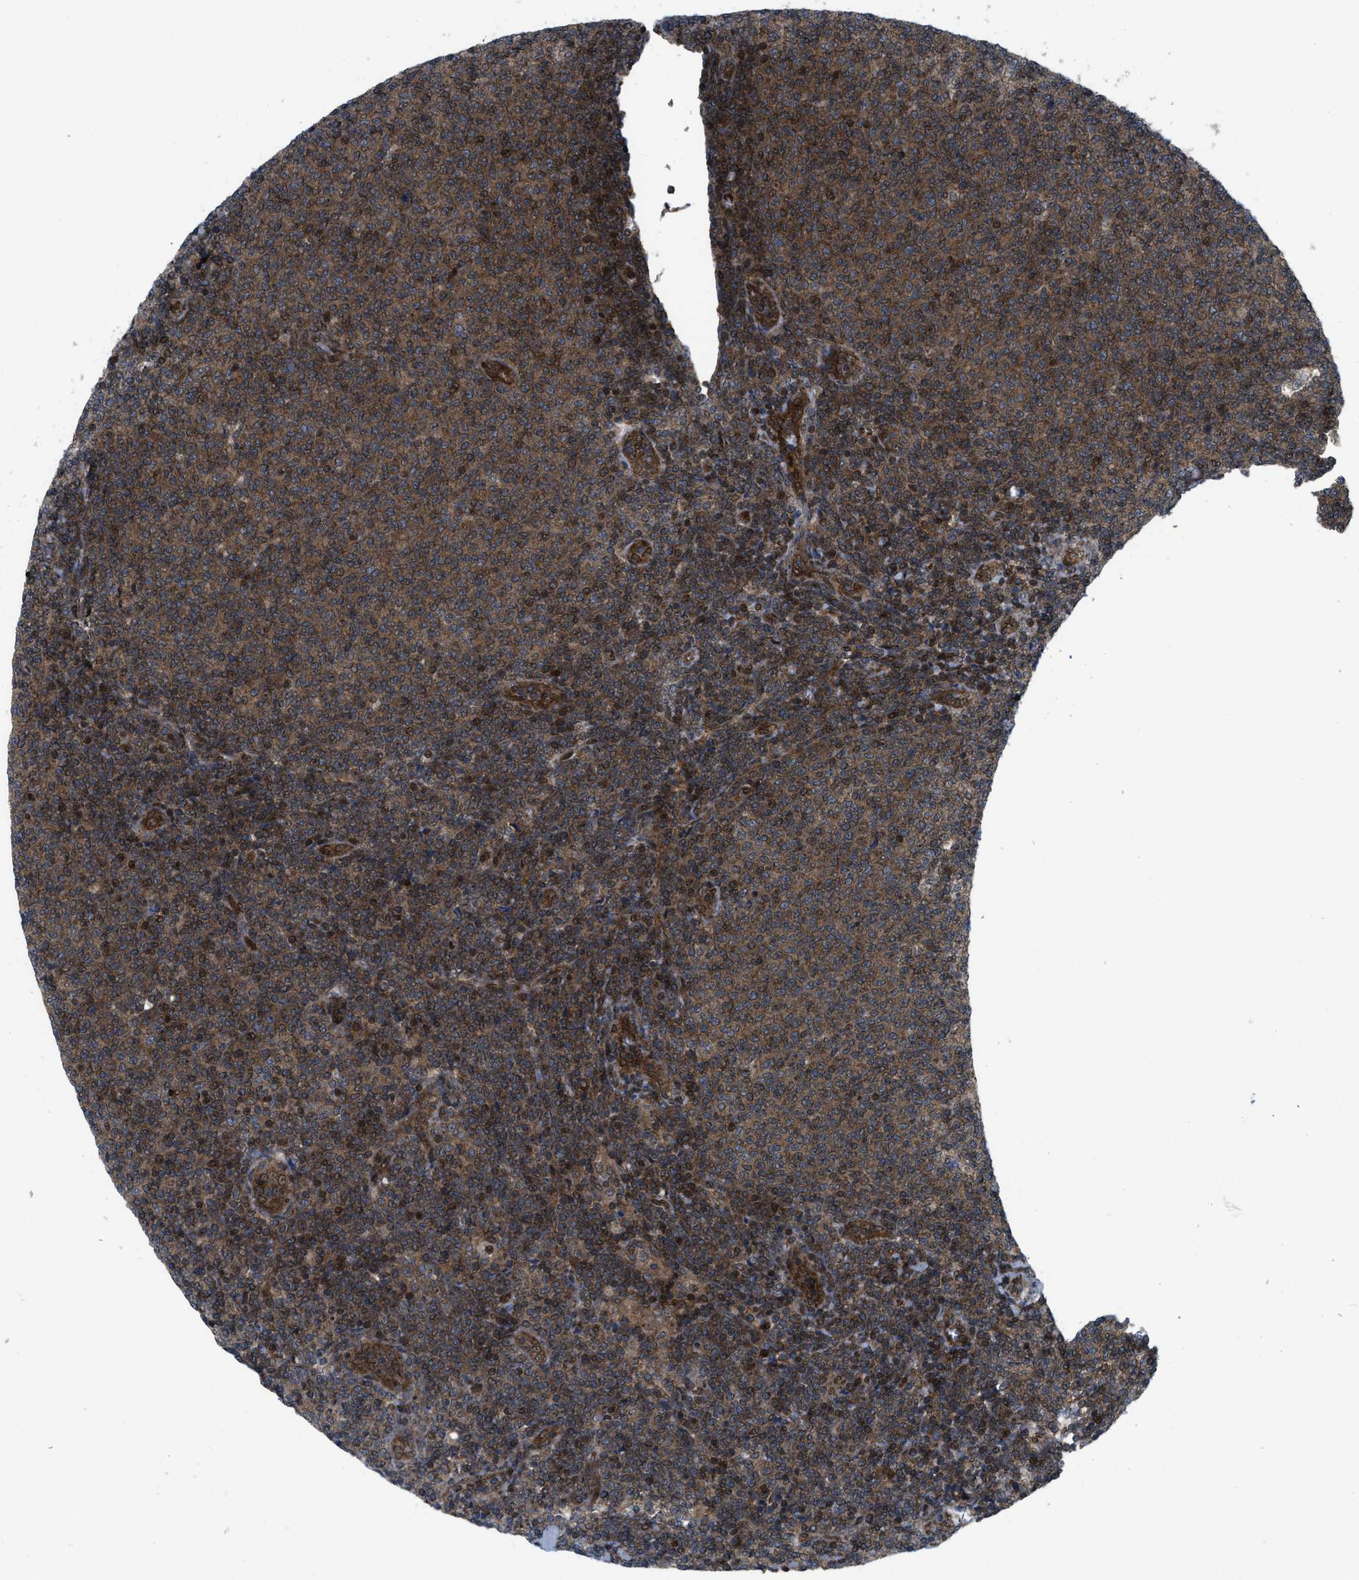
{"staining": {"intensity": "moderate", "quantity": ">75%", "location": "cytoplasmic/membranous,nuclear"}, "tissue": "lymphoma", "cell_type": "Tumor cells", "image_type": "cancer", "snomed": [{"axis": "morphology", "description": "Malignant lymphoma, non-Hodgkin's type, Low grade"}, {"axis": "topography", "description": "Lymph node"}], "caption": "Immunohistochemistry staining of lymphoma, which shows medium levels of moderate cytoplasmic/membranous and nuclear positivity in about >75% of tumor cells indicating moderate cytoplasmic/membranous and nuclear protein staining. The staining was performed using DAB (3,3'-diaminobenzidine) (brown) for protein detection and nuclei were counterstained in hematoxylin (blue).", "gene": "PPP2CB", "patient": {"sex": "male", "age": 66}}